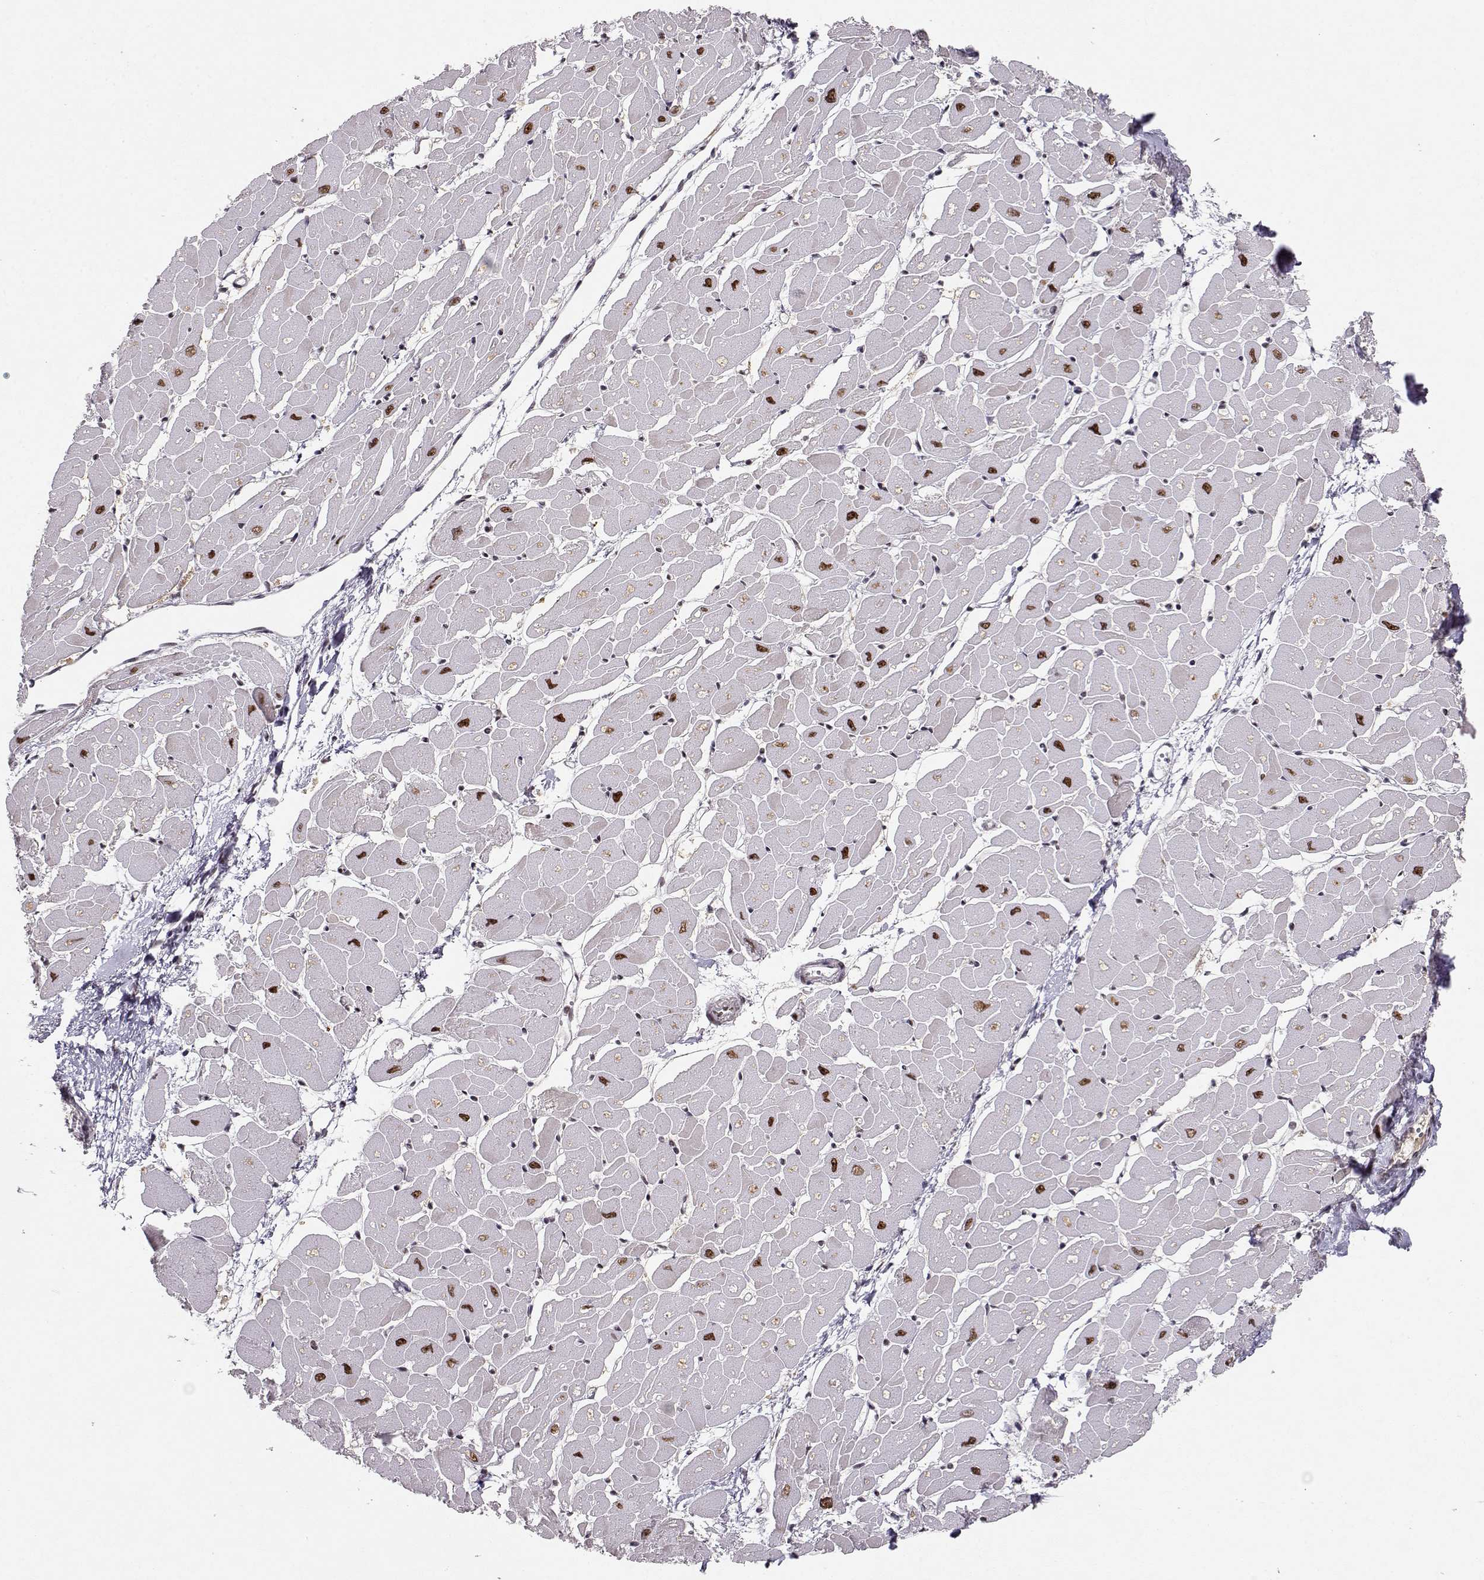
{"staining": {"intensity": "strong", "quantity": ">75%", "location": "cytoplasmic/membranous,nuclear"}, "tissue": "heart muscle", "cell_type": "Cardiomyocytes", "image_type": "normal", "snomed": [{"axis": "morphology", "description": "Normal tissue, NOS"}, {"axis": "topography", "description": "Heart"}], "caption": "Benign heart muscle displays strong cytoplasmic/membranous,nuclear expression in about >75% of cardiomyocytes, visualized by immunohistochemistry.", "gene": "CSNK2A1", "patient": {"sex": "male", "age": 57}}